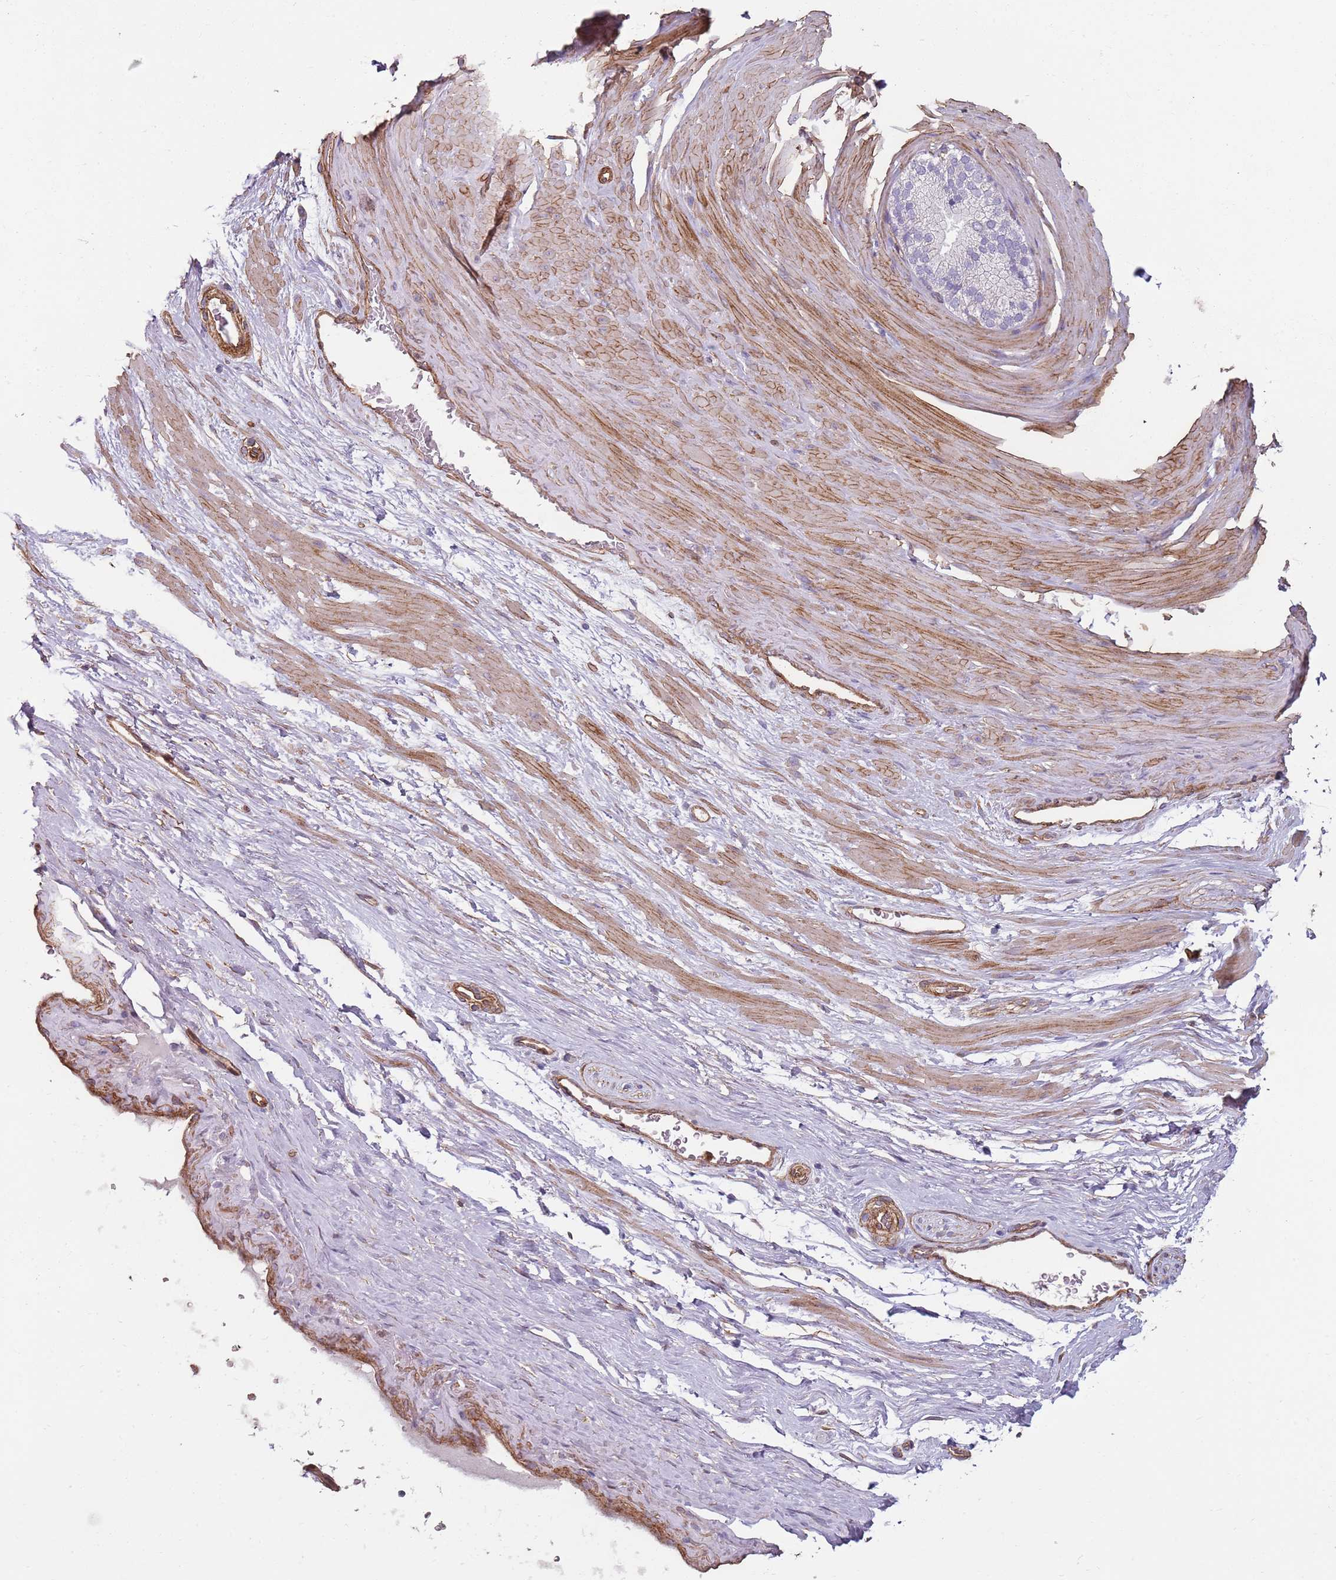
{"staining": {"intensity": "moderate", "quantity": "25%-75%", "location": "cytoplasmic/membranous"}, "tissue": "adipose tissue", "cell_type": "Adipocytes", "image_type": "normal", "snomed": [{"axis": "morphology", "description": "Normal tissue, NOS"}, {"axis": "morphology", "description": "Adenocarcinoma, Low grade"}, {"axis": "topography", "description": "Prostate"}, {"axis": "topography", "description": "Peripheral nerve tissue"}], "caption": "Protein staining demonstrates moderate cytoplasmic/membranous expression in approximately 25%-75% of adipocytes in unremarkable adipose tissue. Ihc stains the protein in brown and the nuclei are stained blue.", "gene": "PHLPP2", "patient": {"sex": "male", "age": 63}}